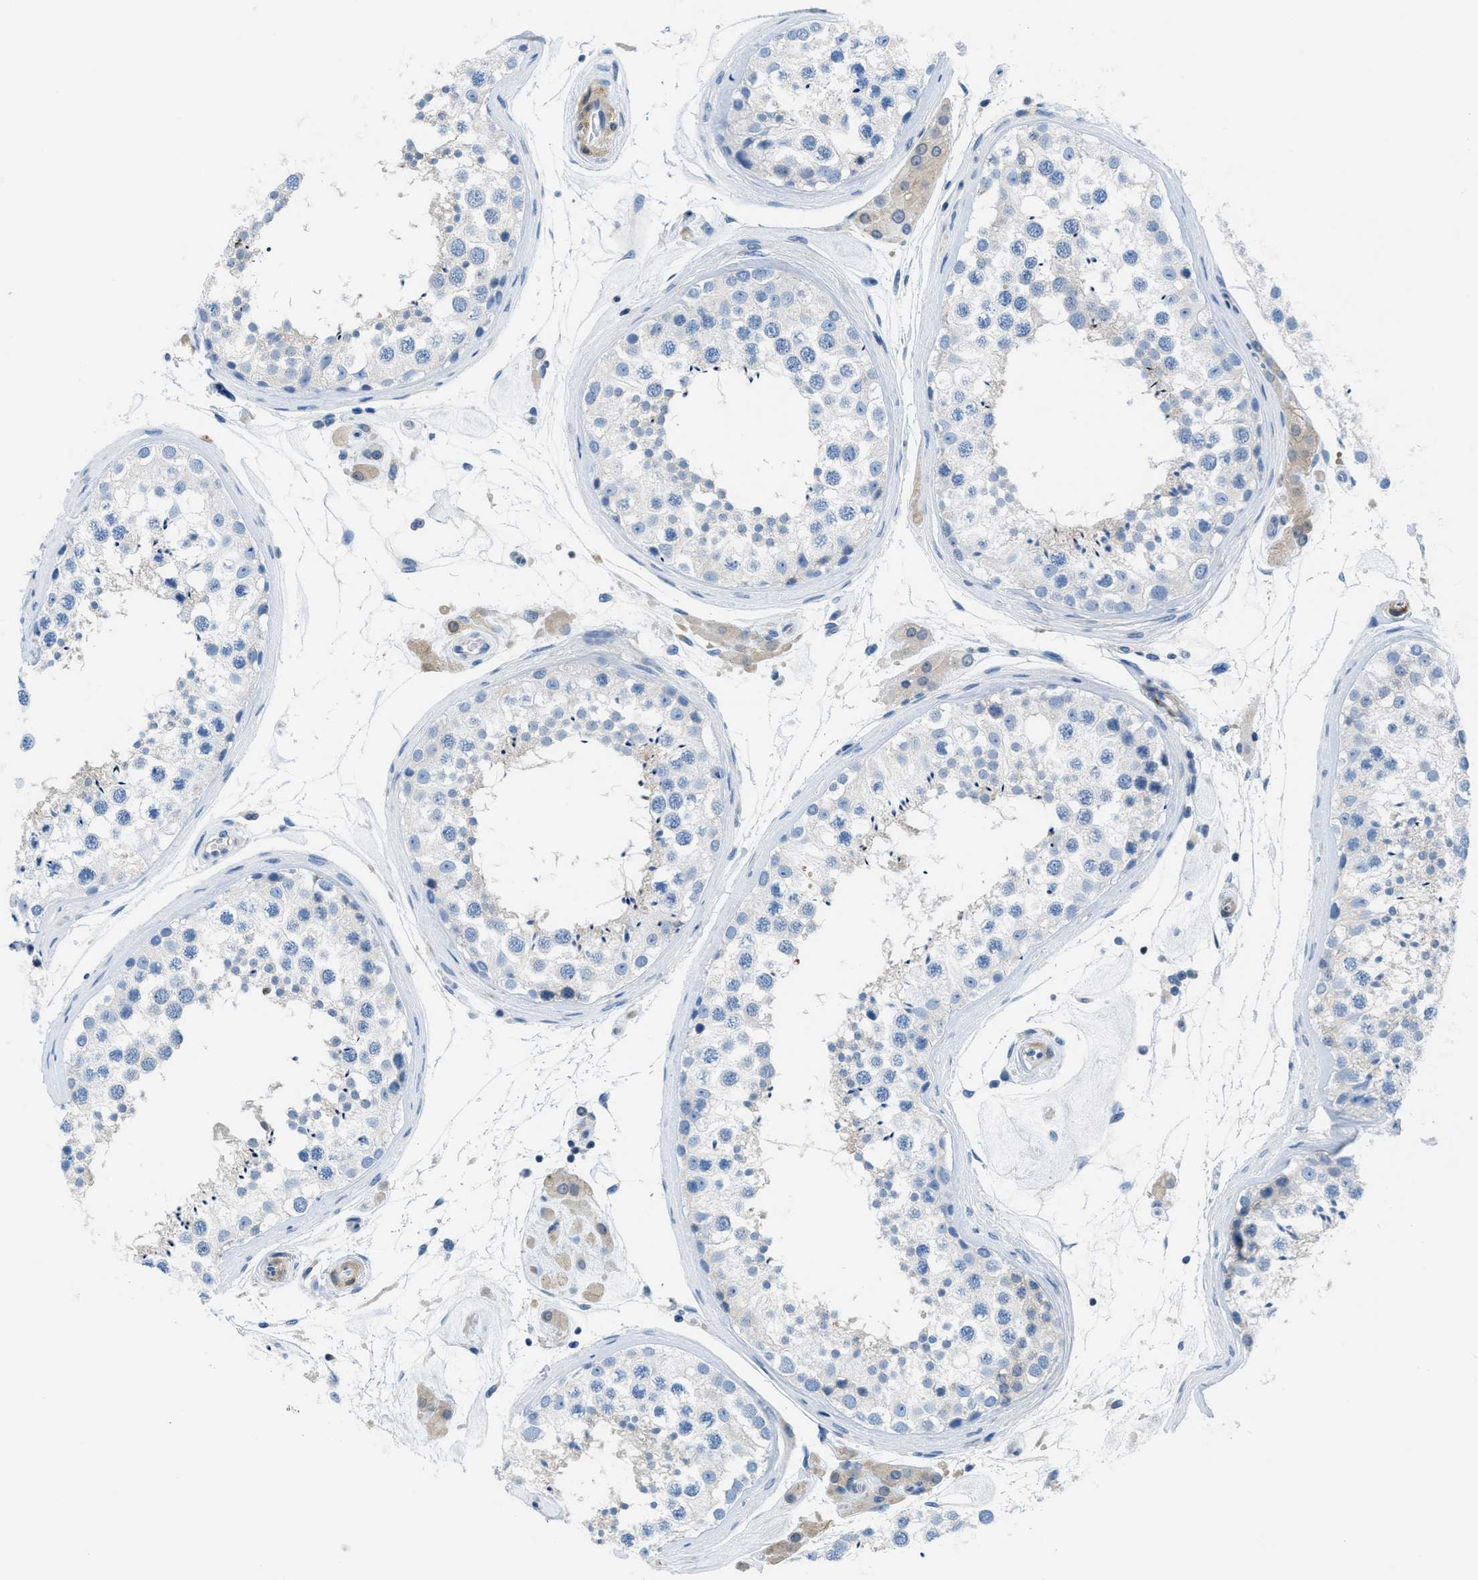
{"staining": {"intensity": "negative", "quantity": "none", "location": "none"}, "tissue": "testis", "cell_type": "Cells in seminiferous ducts", "image_type": "normal", "snomed": [{"axis": "morphology", "description": "Normal tissue, NOS"}, {"axis": "topography", "description": "Testis"}], "caption": "Photomicrograph shows no significant protein positivity in cells in seminiferous ducts of benign testis. (DAB (3,3'-diaminobenzidine) immunohistochemistry with hematoxylin counter stain).", "gene": "MAPRE2", "patient": {"sex": "male", "age": 46}}